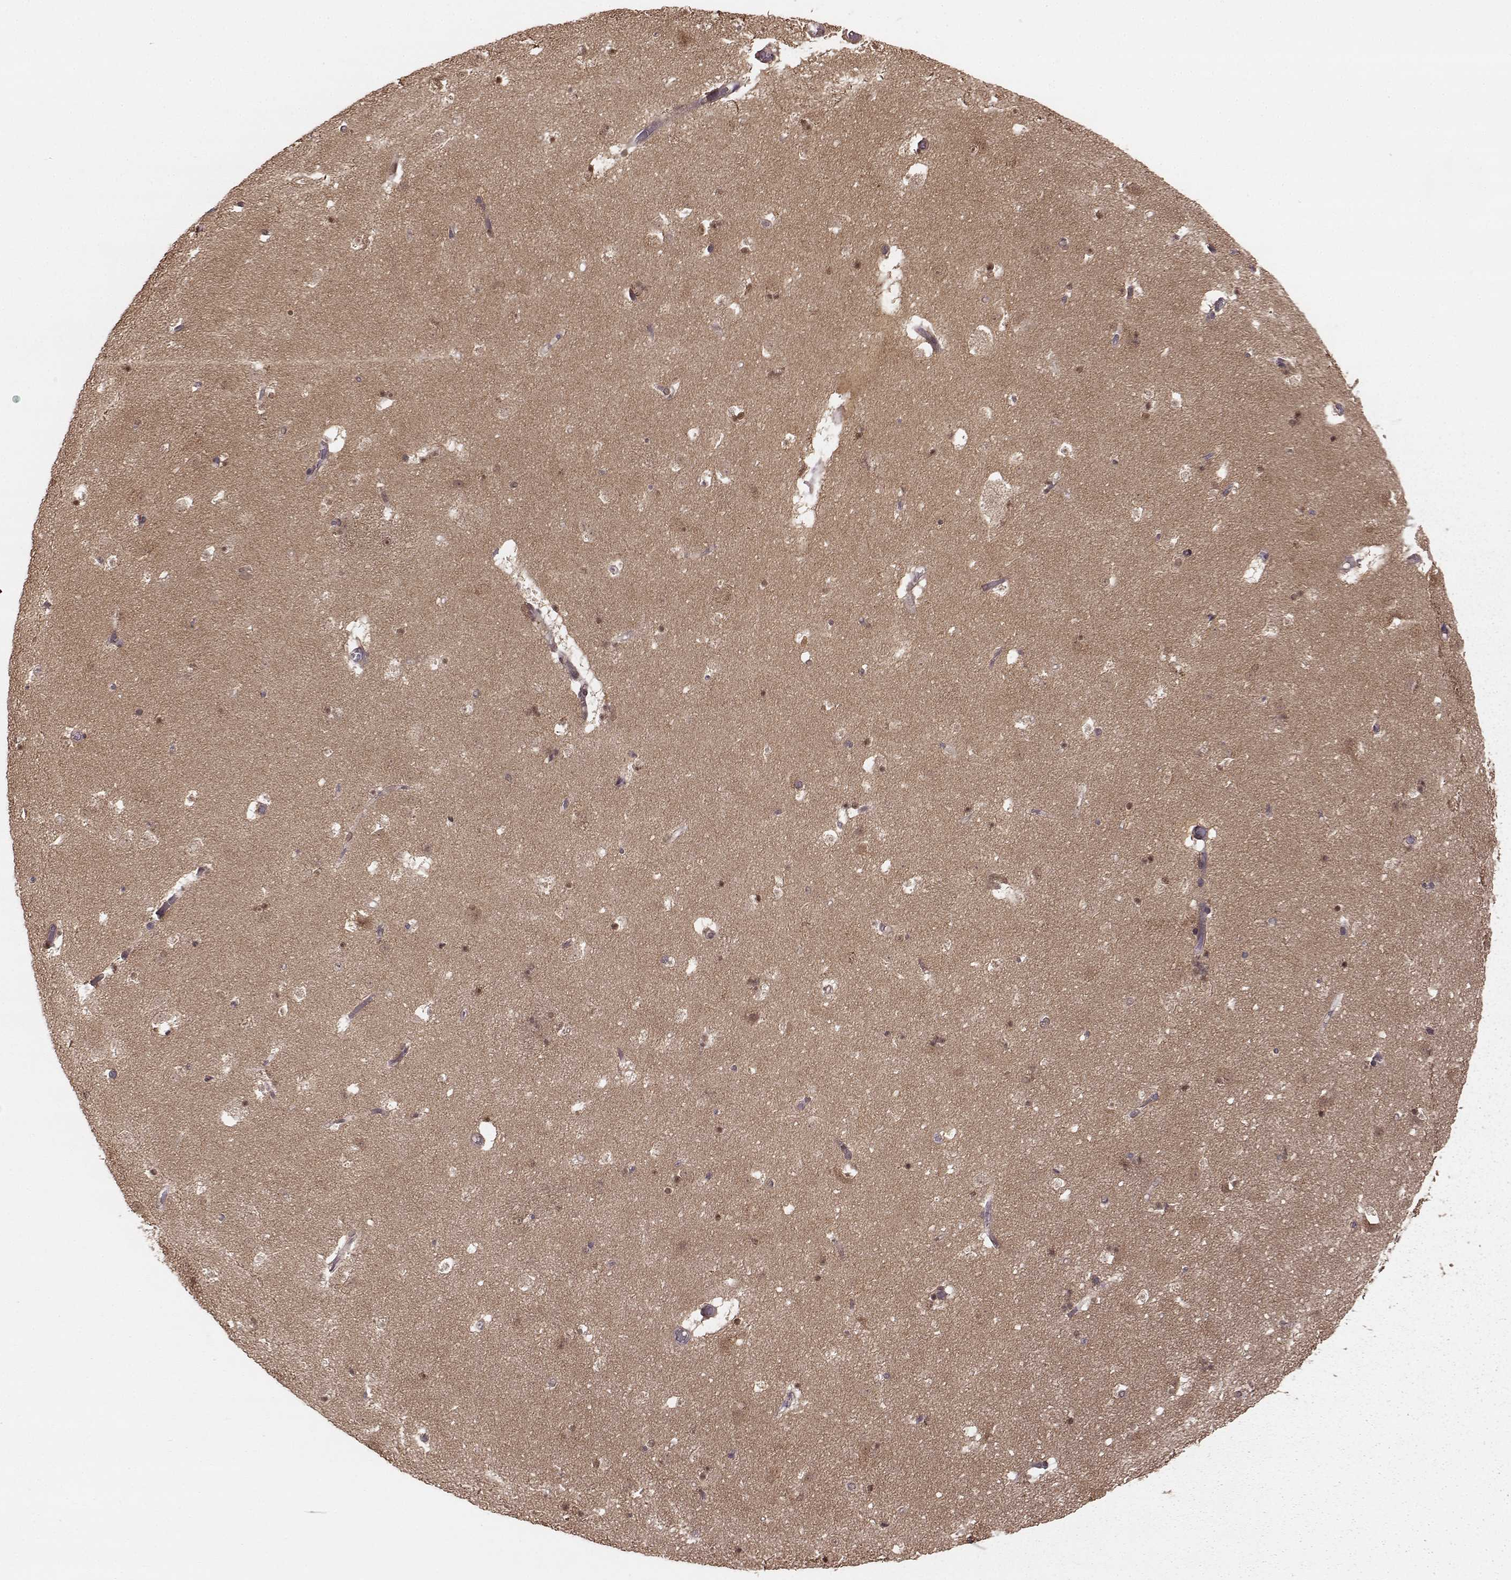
{"staining": {"intensity": "weak", "quantity": "25%-75%", "location": "nuclear"}, "tissue": "caudate", "cell_type": "Glial cells", "image_type": "normal", "snomed": [{"axis": "morphology", "description": "Normal tissue, NOS"}, {"axis": "topography", "description": "Lateral ventricle wall"}], "caption": "This micrograph demonstrates normal caudate stained with IHC to label a protein in brown. The nuclear of glial cells show weak positivity for the protein. Nuclei are counter-stained blue.", "gene": "GSS", "patient": {"sex": "female", "age": 42}}